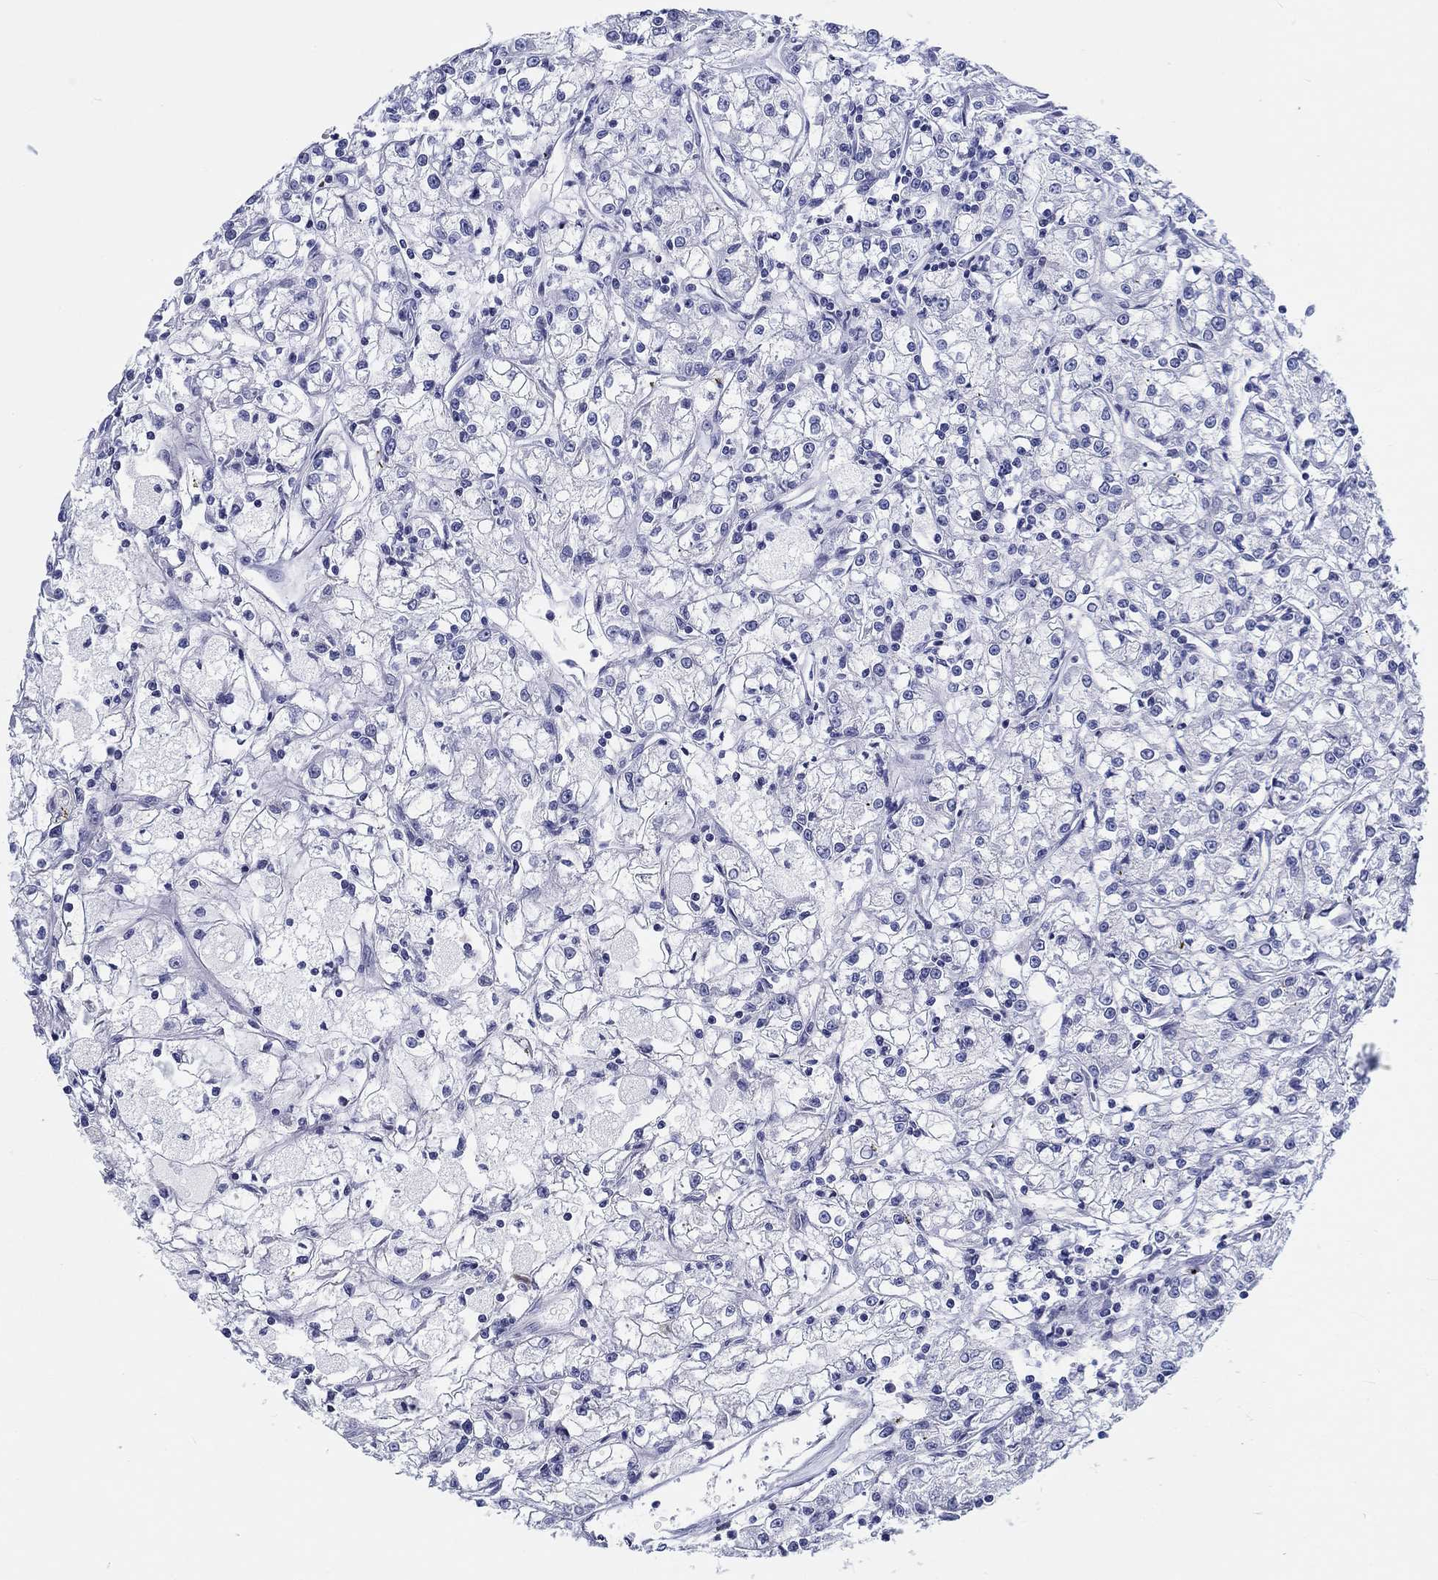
{"staining": {"intensity": "negative", "quantity": "none", "location": "none"}, "tissue": "renal cancer", "cell_type": "Tumor cells", "image_type": "cancer", "snomed": [{"axis": "morphology", "description": "Adenocarcinoma, NOS"}, {"axis": "topography", "description": "Kidney"}], "caption": "Protein analysis of adenocarcinoma (renal) displays no significant staining in tumor cells.", "gene": "H1-1", "patient": {"sex": "female", "age": 59}}